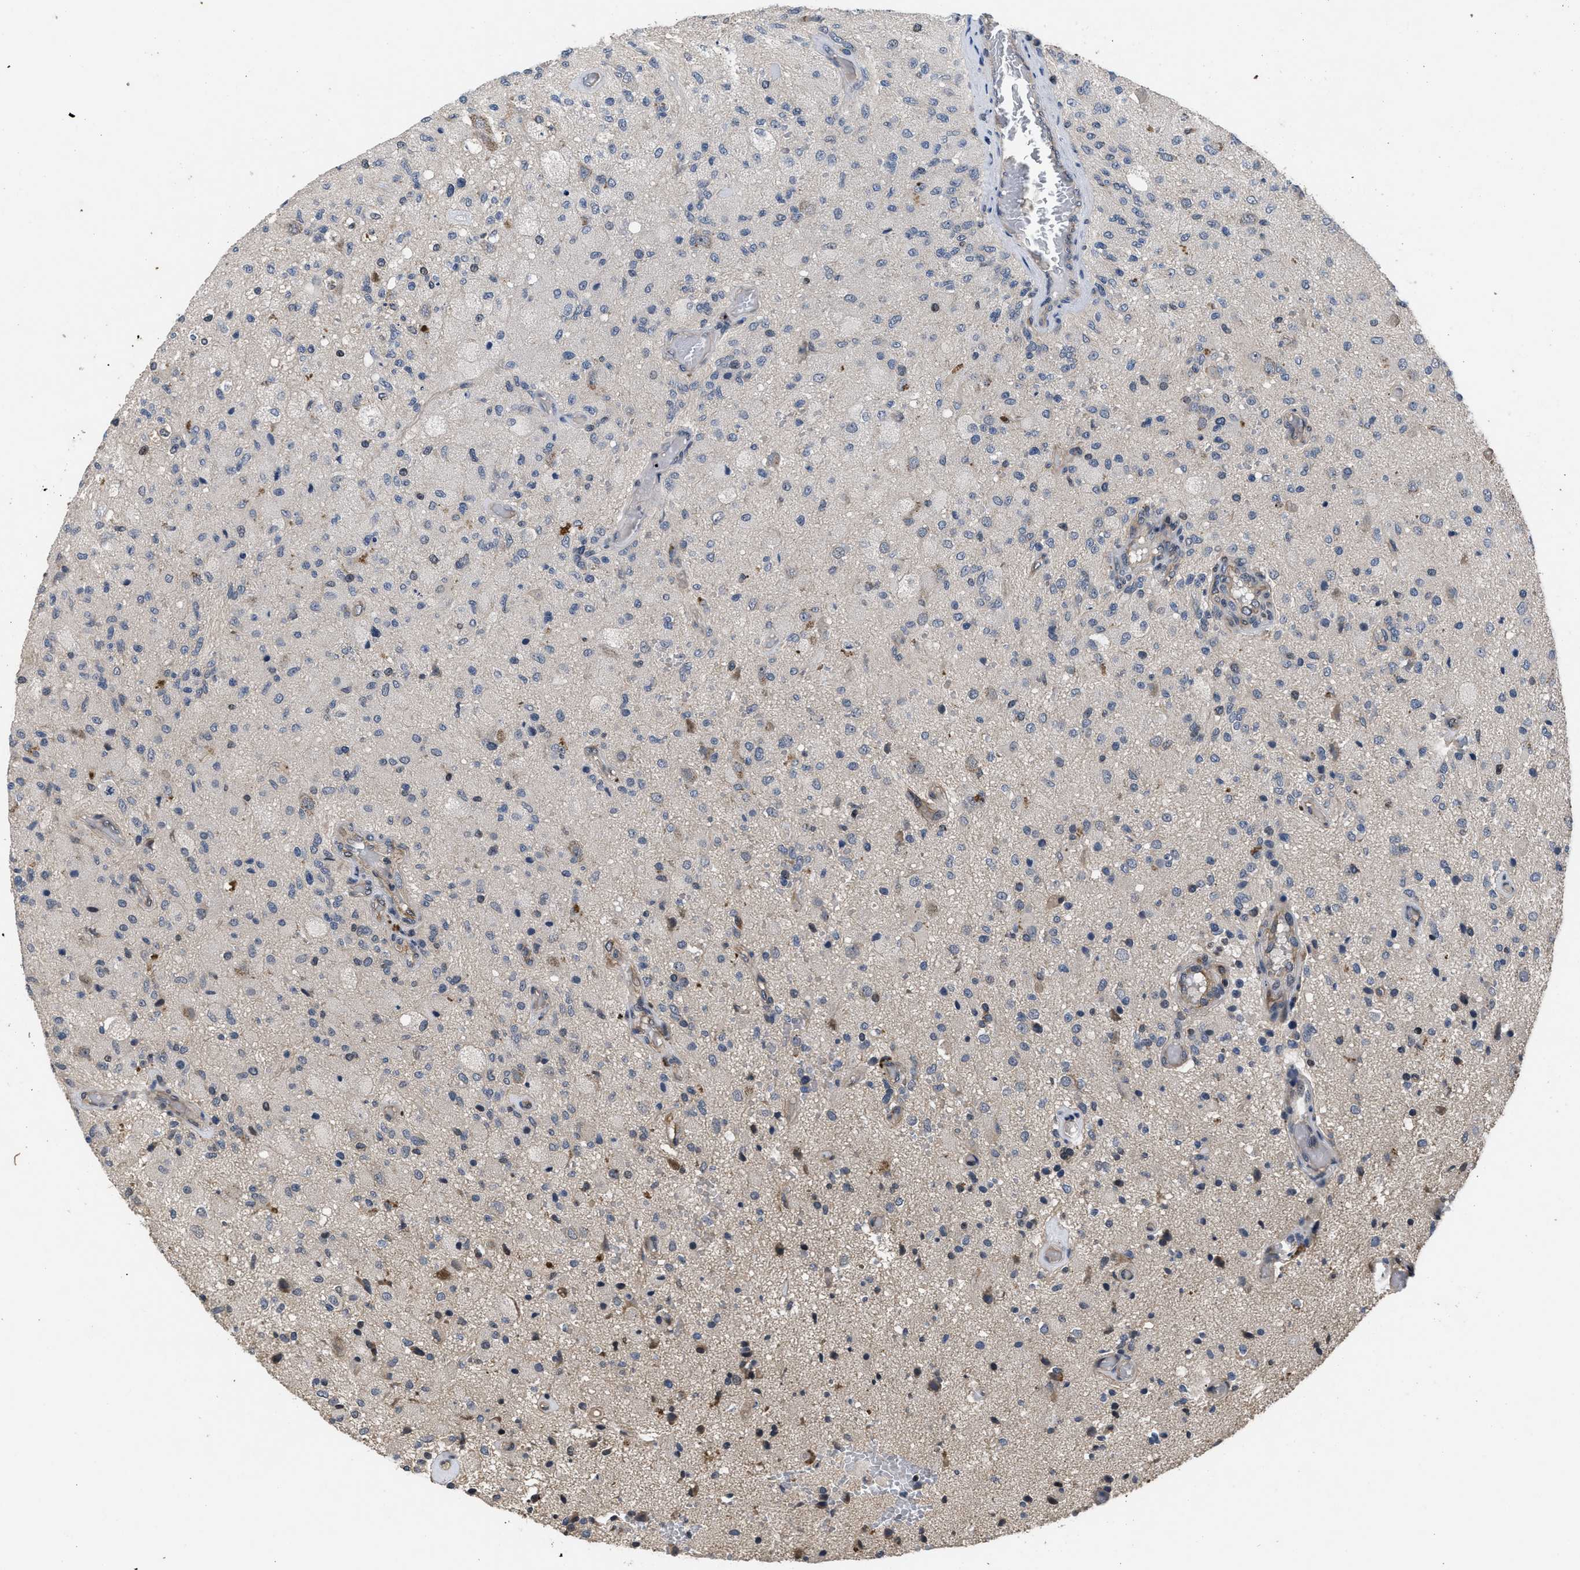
{"staining": {"intensity": "weak", "quantity": "<25%", "location": "cytoplasmic/membranous"}, "tissue": "glioma", "cell_type": "Tumor cells", "image_type": "cancer", "snomed": [{"axis": "morphology", "description": "Normal tissue, NOS"}, {"axis": "morphology", "description": "Glioma, malignant, High grade"}, {"axis": "topography", "description": "Cerebral cortex"}], "caption": "There is no significant positivity in tumor cells of glioma.", "gene": "DNAJC14", "patient": {"sex": "male", "age": 77}}